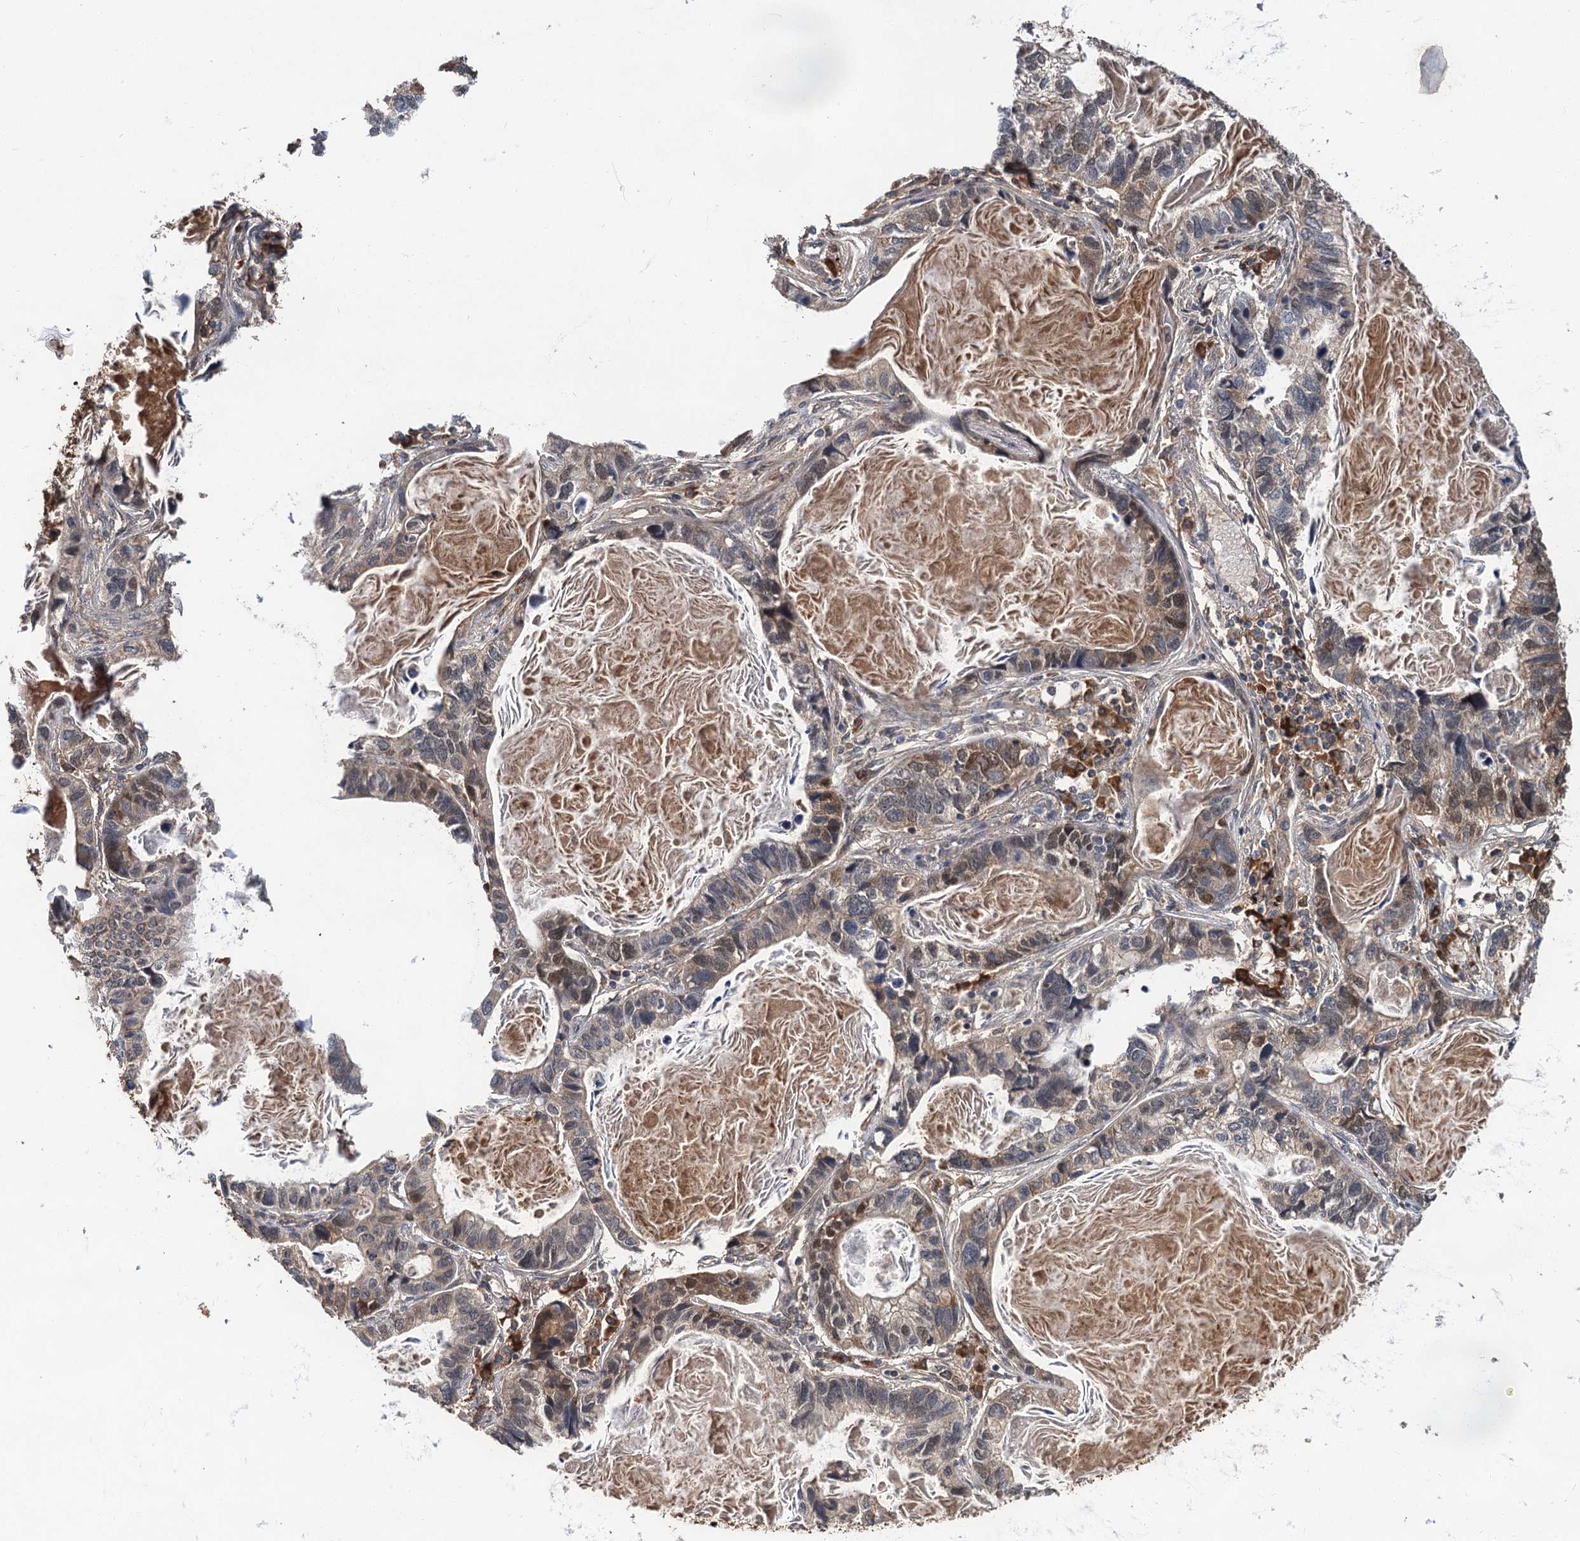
{"staining": {"intensity": "moderate", "quantity": "<25%", "location": "cytoplasmic/membranous,nuclear"}, "tissue": "lung cancer", "cell_type": "Tumor cells", "image_type": "cancer", "snomed": [{"axis": "morphology", "description": "Adenocarcinoma, NOS"}, {"axis": "topography", "description": "Lung"}], "caption": "Human lung cancer stained for a protein (brown) exhibits moderate cytoplasmic/membranous and nuclear positive staining in about <25% of tumor cells.", "gene": "MBD6", "patient": {"sex": "male", "age": 67}}